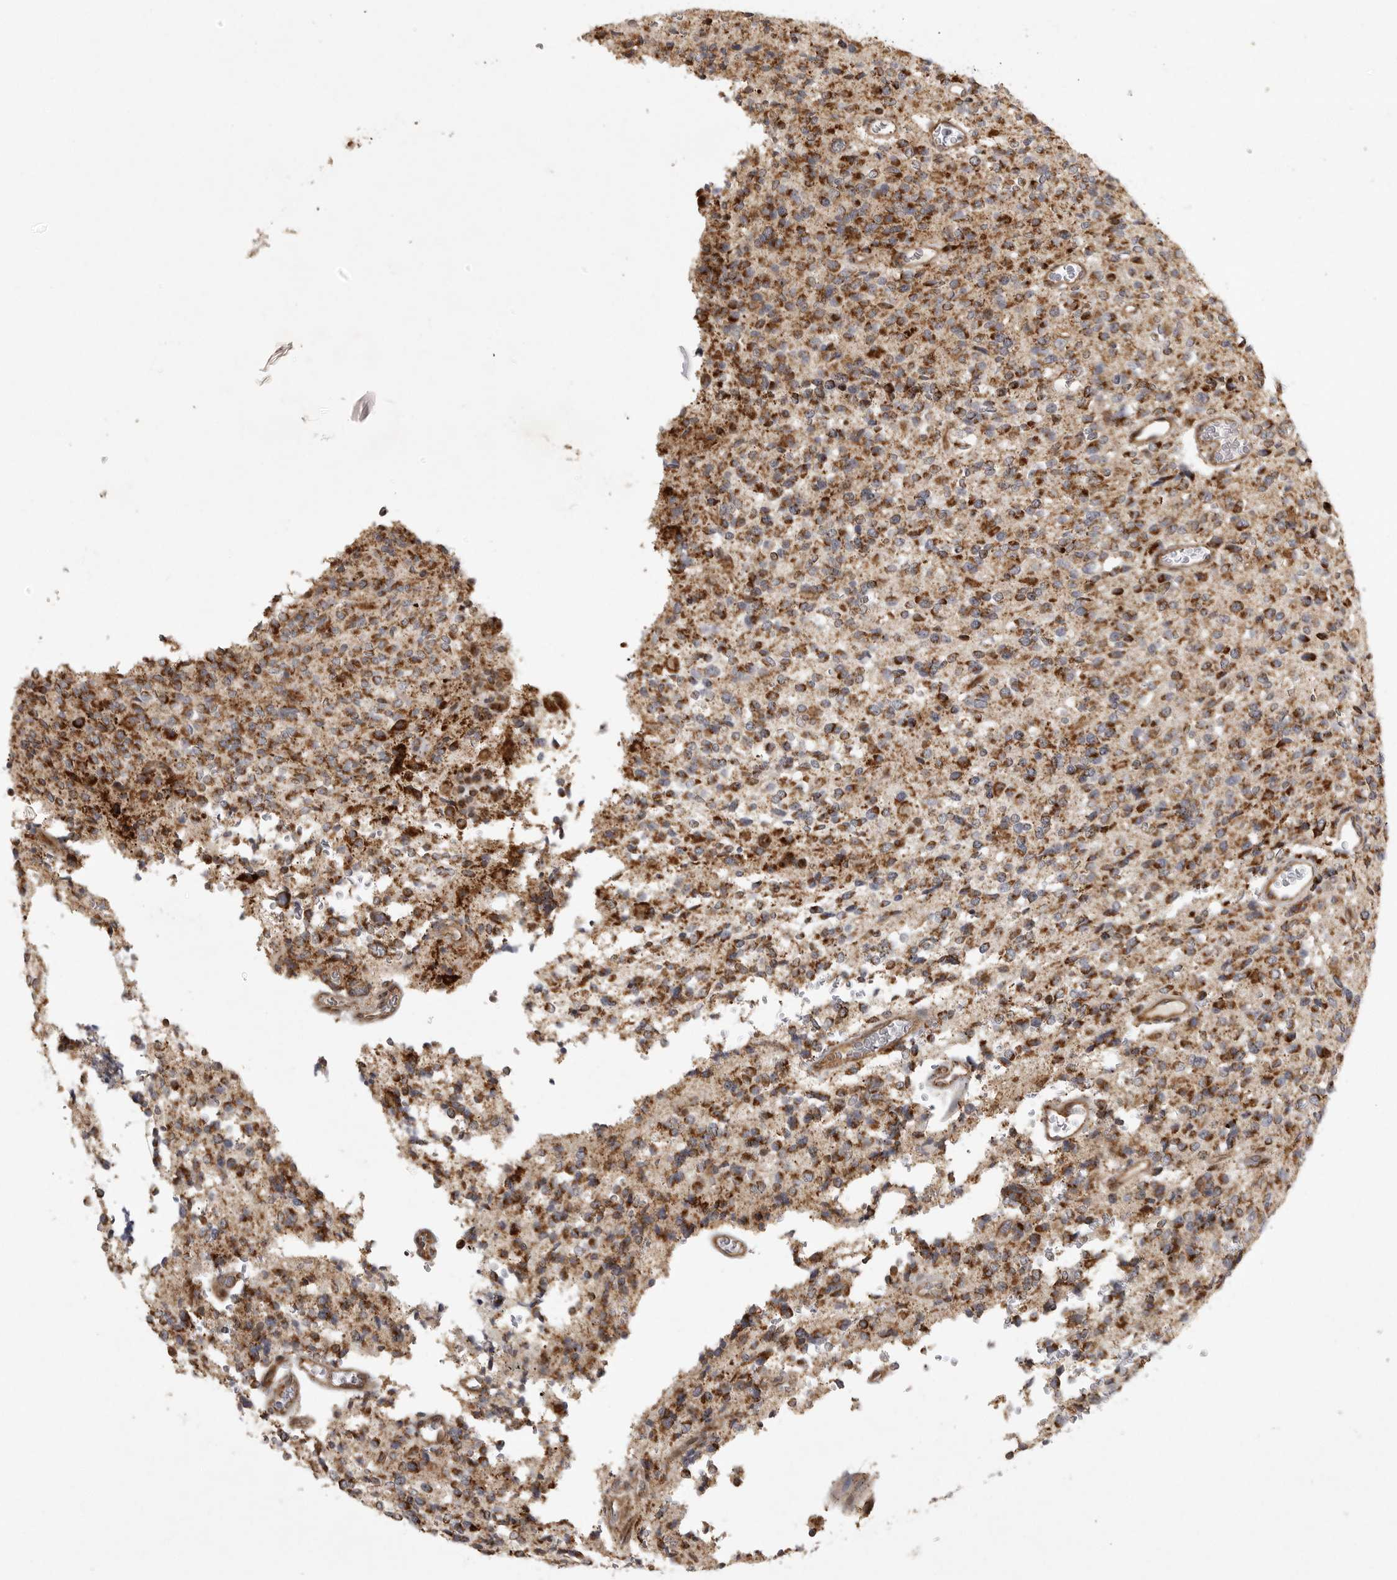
{"staining": {"intensity": "moderate", "quantity": ">75%", "location": "cytoplasmic/membranous"}, "tissue": "glioma", "cell_type": "Tumor cells", "image_type": "cancer", "snomed": [{"axis": "morphology", "description": "Glioma, malignant, High grade"}, {"axis": "topography", "description": "Brain"}], "caption": "IHC image of human glioma stained for a protein (brown), which displays medium levels of moderate cytoplasmic/membranous expression in about >75% of tumor cells.", "gene": "NARS2", "patient": {"sex": "male", "age": 34}}